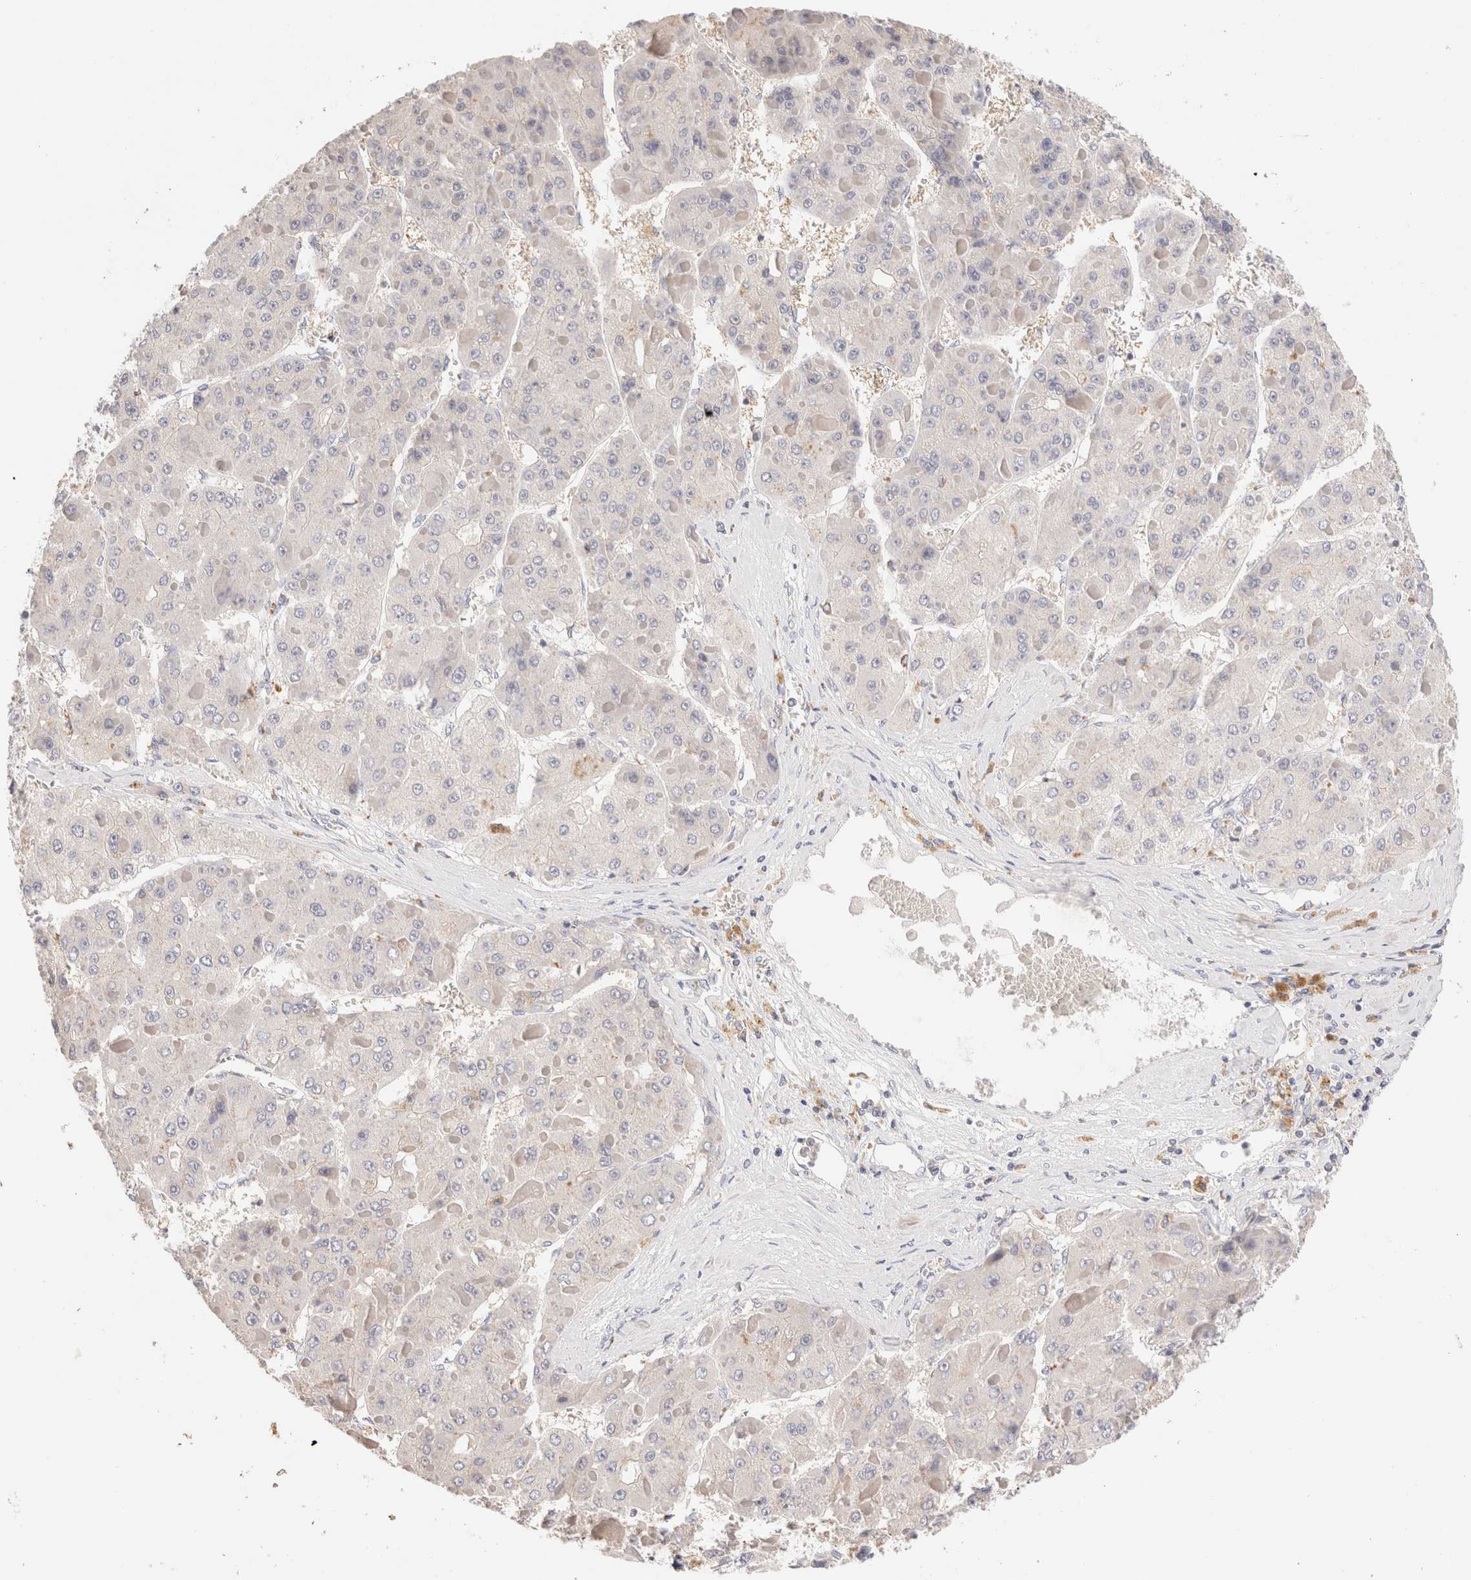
{"staining": {"intensity": "negative", "quantity": "none", "location": "none"}, "tissue": "liver cancer", "cell_type": "Tumor cells", "image_type": "cancer", "snomed": [{"axis": "morphology", "description": "Carcinoma, Hepatocellular, NOS"}, {"axis": "topography", "description": "Liver"}], "caption": "A histopathology image of human liver cancer (hepatocellular carcinoma) is negative for staining in tumor cells.", "gene": "SCGB2A2", "patient": {"sex": "female", "age": 73}}